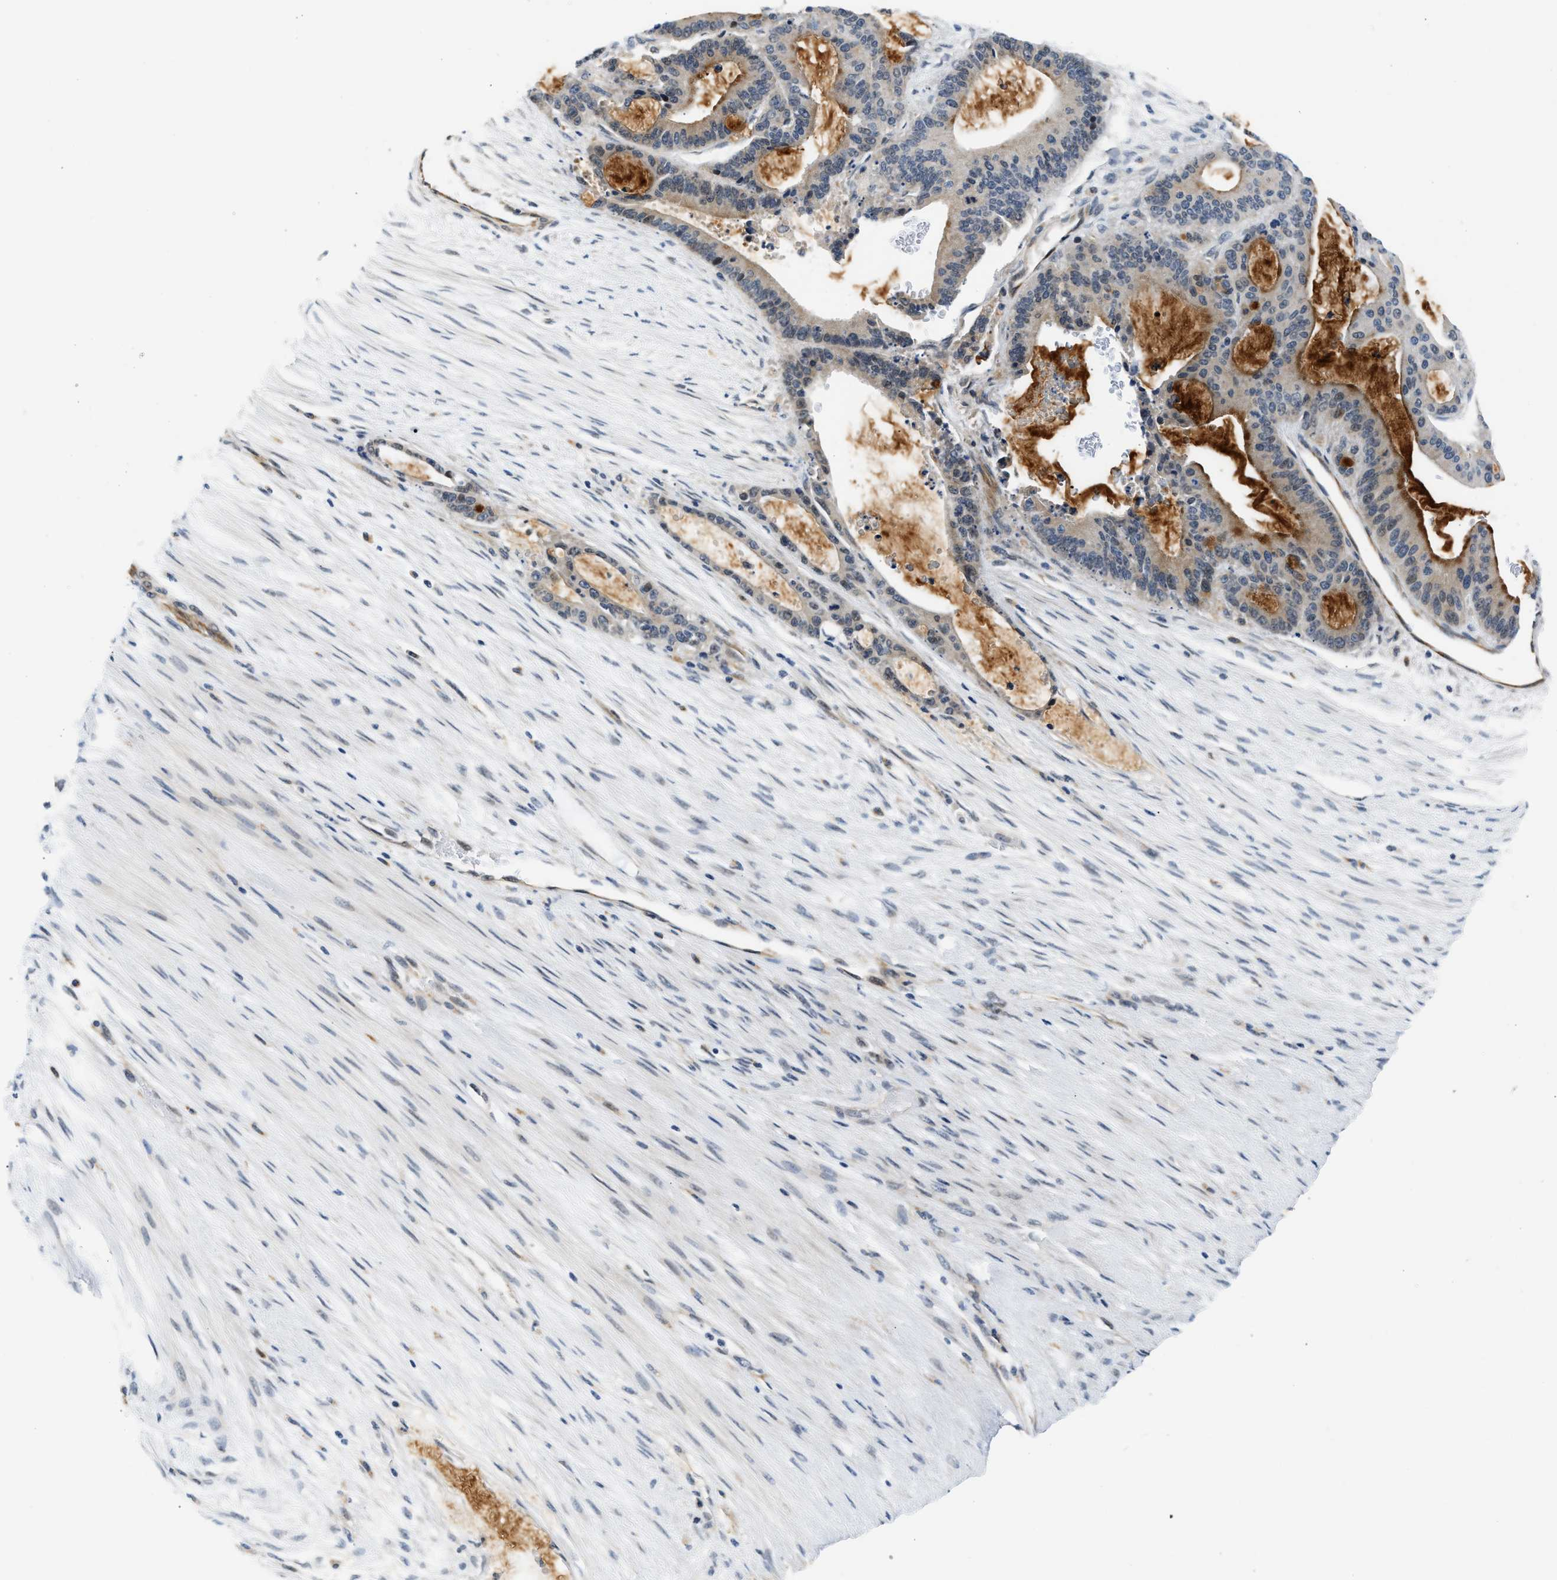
{"staining": {"intensity": "weak", "quantity": "25%-75%", "location": "cytoplasmic/membranous,nuclear"}, "tissue": "liver cancer", "cell_type": "Tumor cells", "image_type": "cancer", "snomed": [{"axis": "morphology", "description": "Cholangiocarcinoma"}, {"axis": "topography", "description": "Liver"}], "caption": "Immunohistochemistry photomicrograph of neoplastic tissue: liver cholangiocarcinoma stained using immunohistochemistry exhibits low levels of weak protein expression localized specifically in the cytoplasmic/membranous and nuclear of tumor cells, appearing as a cytoplasmic/membranous and nuclear brown color.", "gene": "PPM1H", "patient": {"sex": "female", "age": 73}}